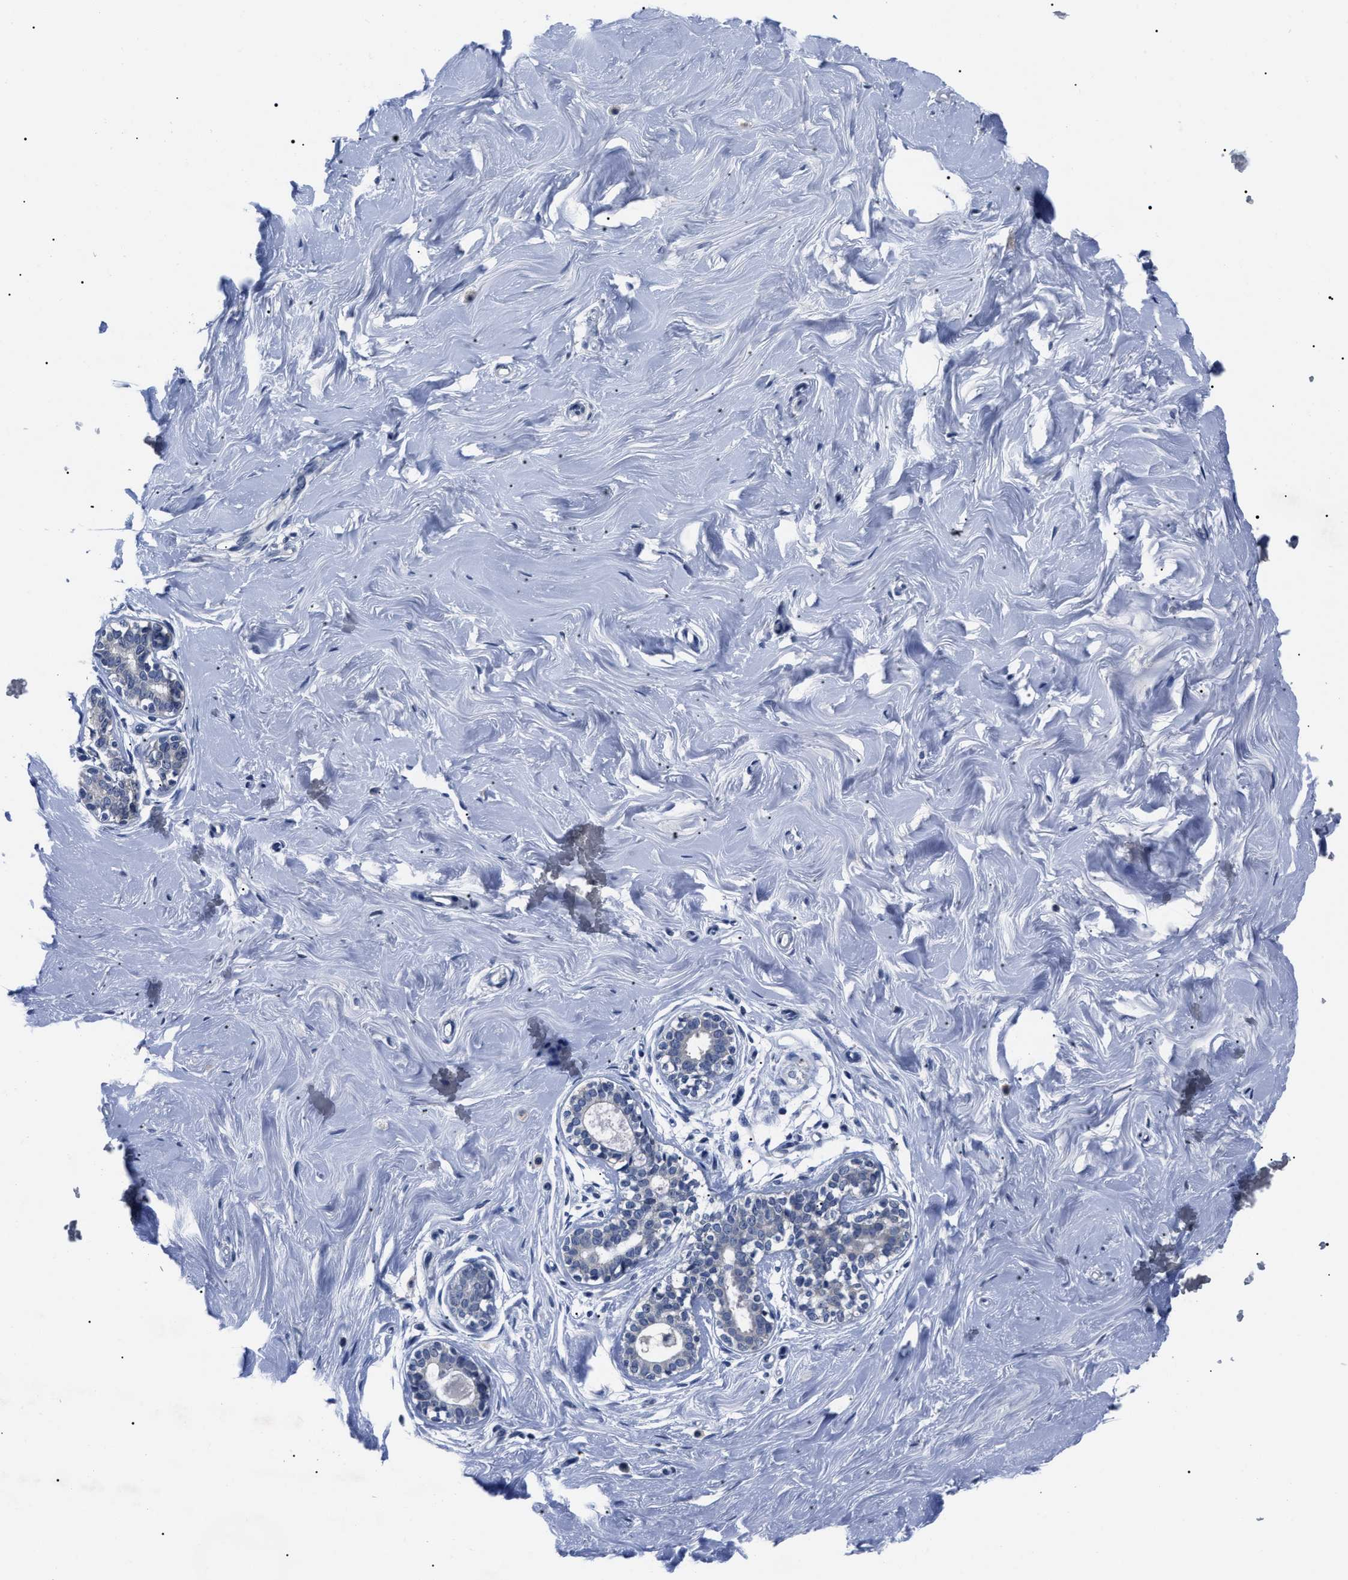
{"staining": {"intensity": "negative", "quantity": "none", "location": "none"}, "tissue": "breast", "cell_type": "Adipocytes", "image_type": "normal", "snomed": [{"axis": "morphology", "description": "Normal tissue, NOS"}, {"axis": "topography", "description": "Breast"}], "caption": "This micrograph is of benign breast stained with IHC to label a protein in brown with the nuclei are counter-stained blue. There is no expression in adipocytes.", "gene": "LRWD1", "patient": {"sex": "female", "age": 23}}